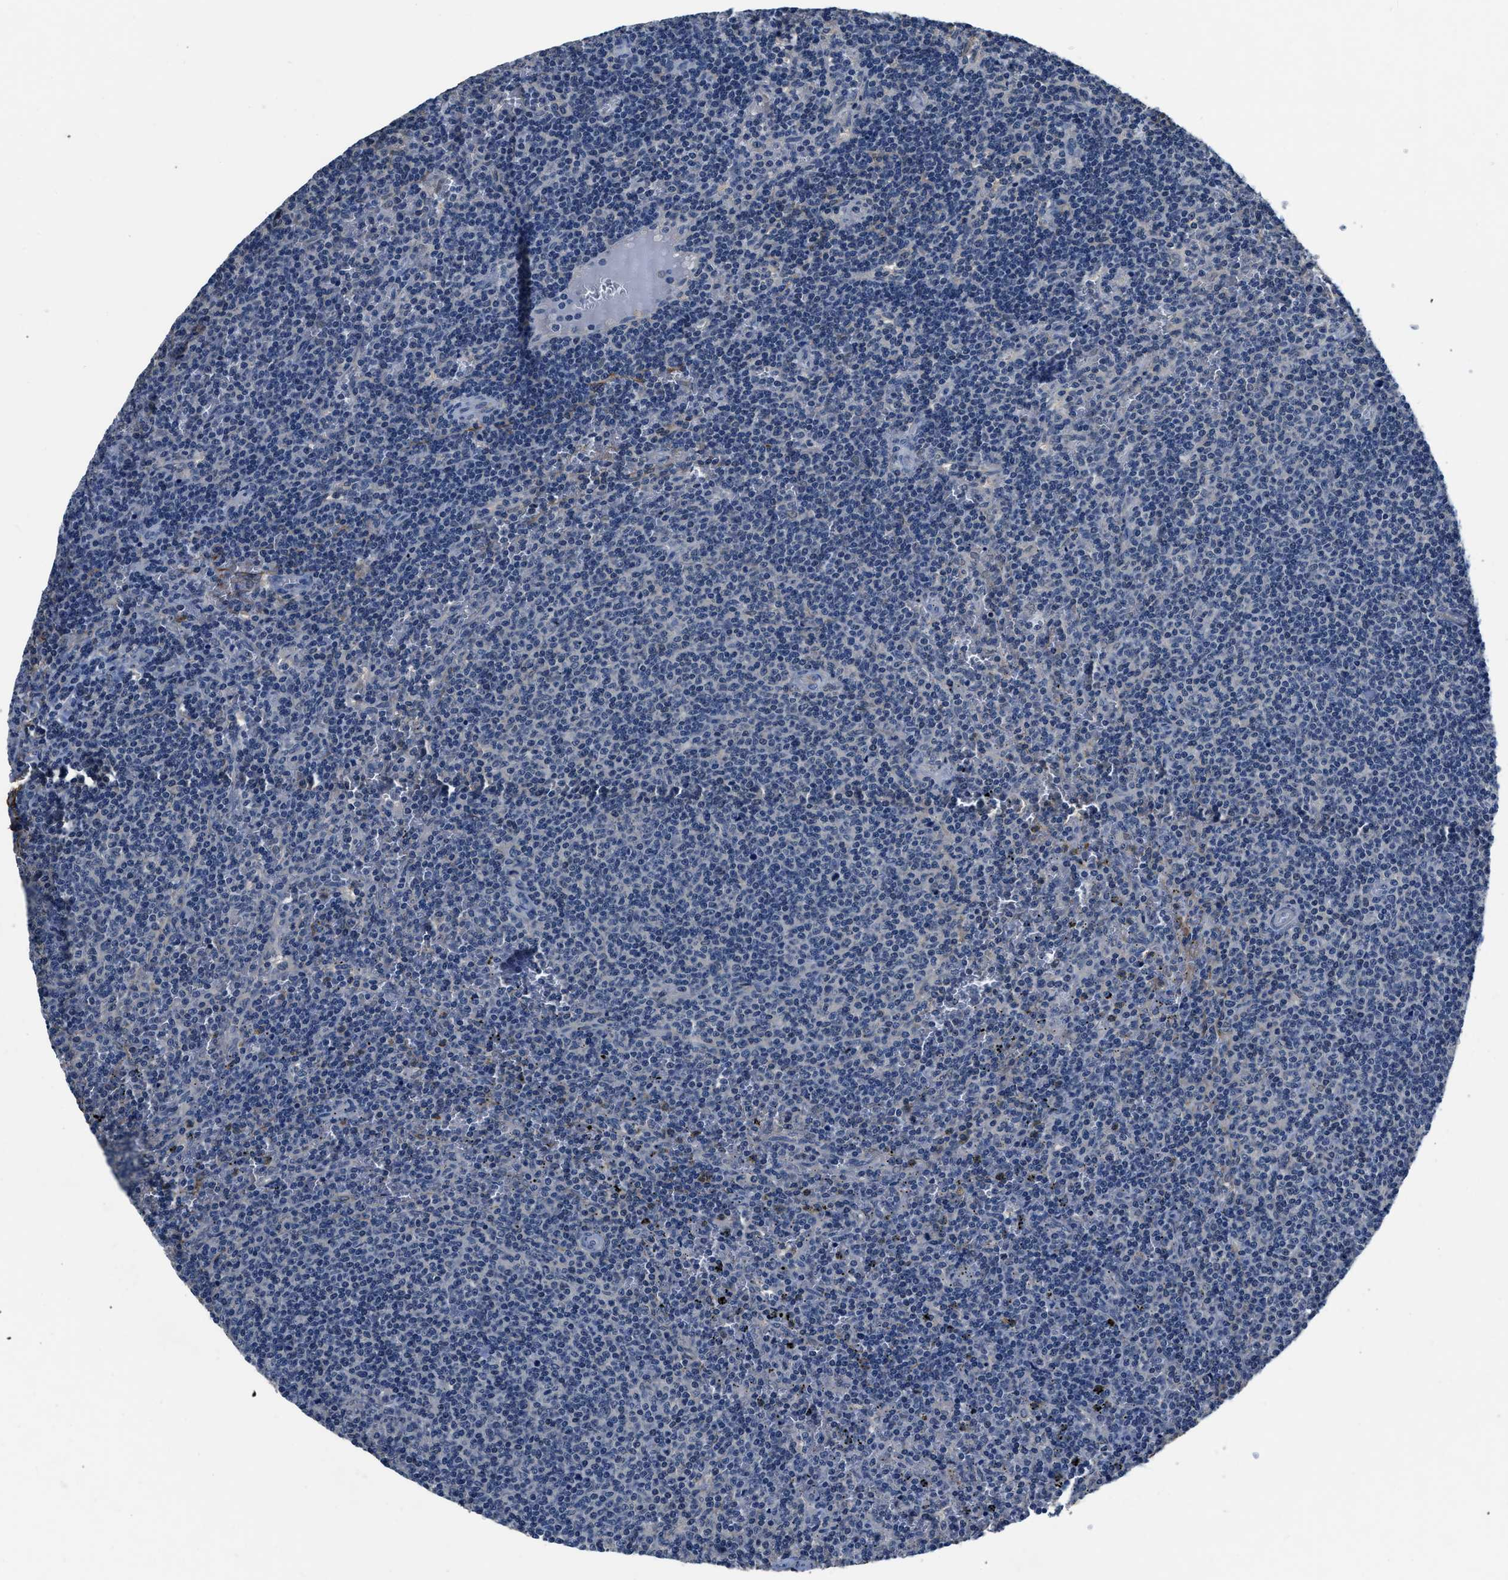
{"staining": {"intensity": "negative", "quantity": "none", "location": "none"}, "tissue": "lymphoma", "cell_type": "Tumor cells", "image_type": "cancer", "snomed": [{"axis": "morphology", "description": "Malignant lymphoma, non-Hodgkin's type, Low grade"}, {"axis": "topography", "description": "Spleen"}], "caption": "High magnification brightfield microscopy of malignant lymphoma, non-Hodgkin's type (low-grade) stained with DAB (3,3'-diaminobenzidine) (brown) and counterstained with hematoxylin (blue): tumor cells show no significant expression. (Stains: DAB (3,3'-diaminobenzidine) IHC with hematoxylin counter stain, Microscopy: brightfield microscopy at high magnification).", "gene": "LANCL2", "patient": {"sex": "female", "age": 50}}